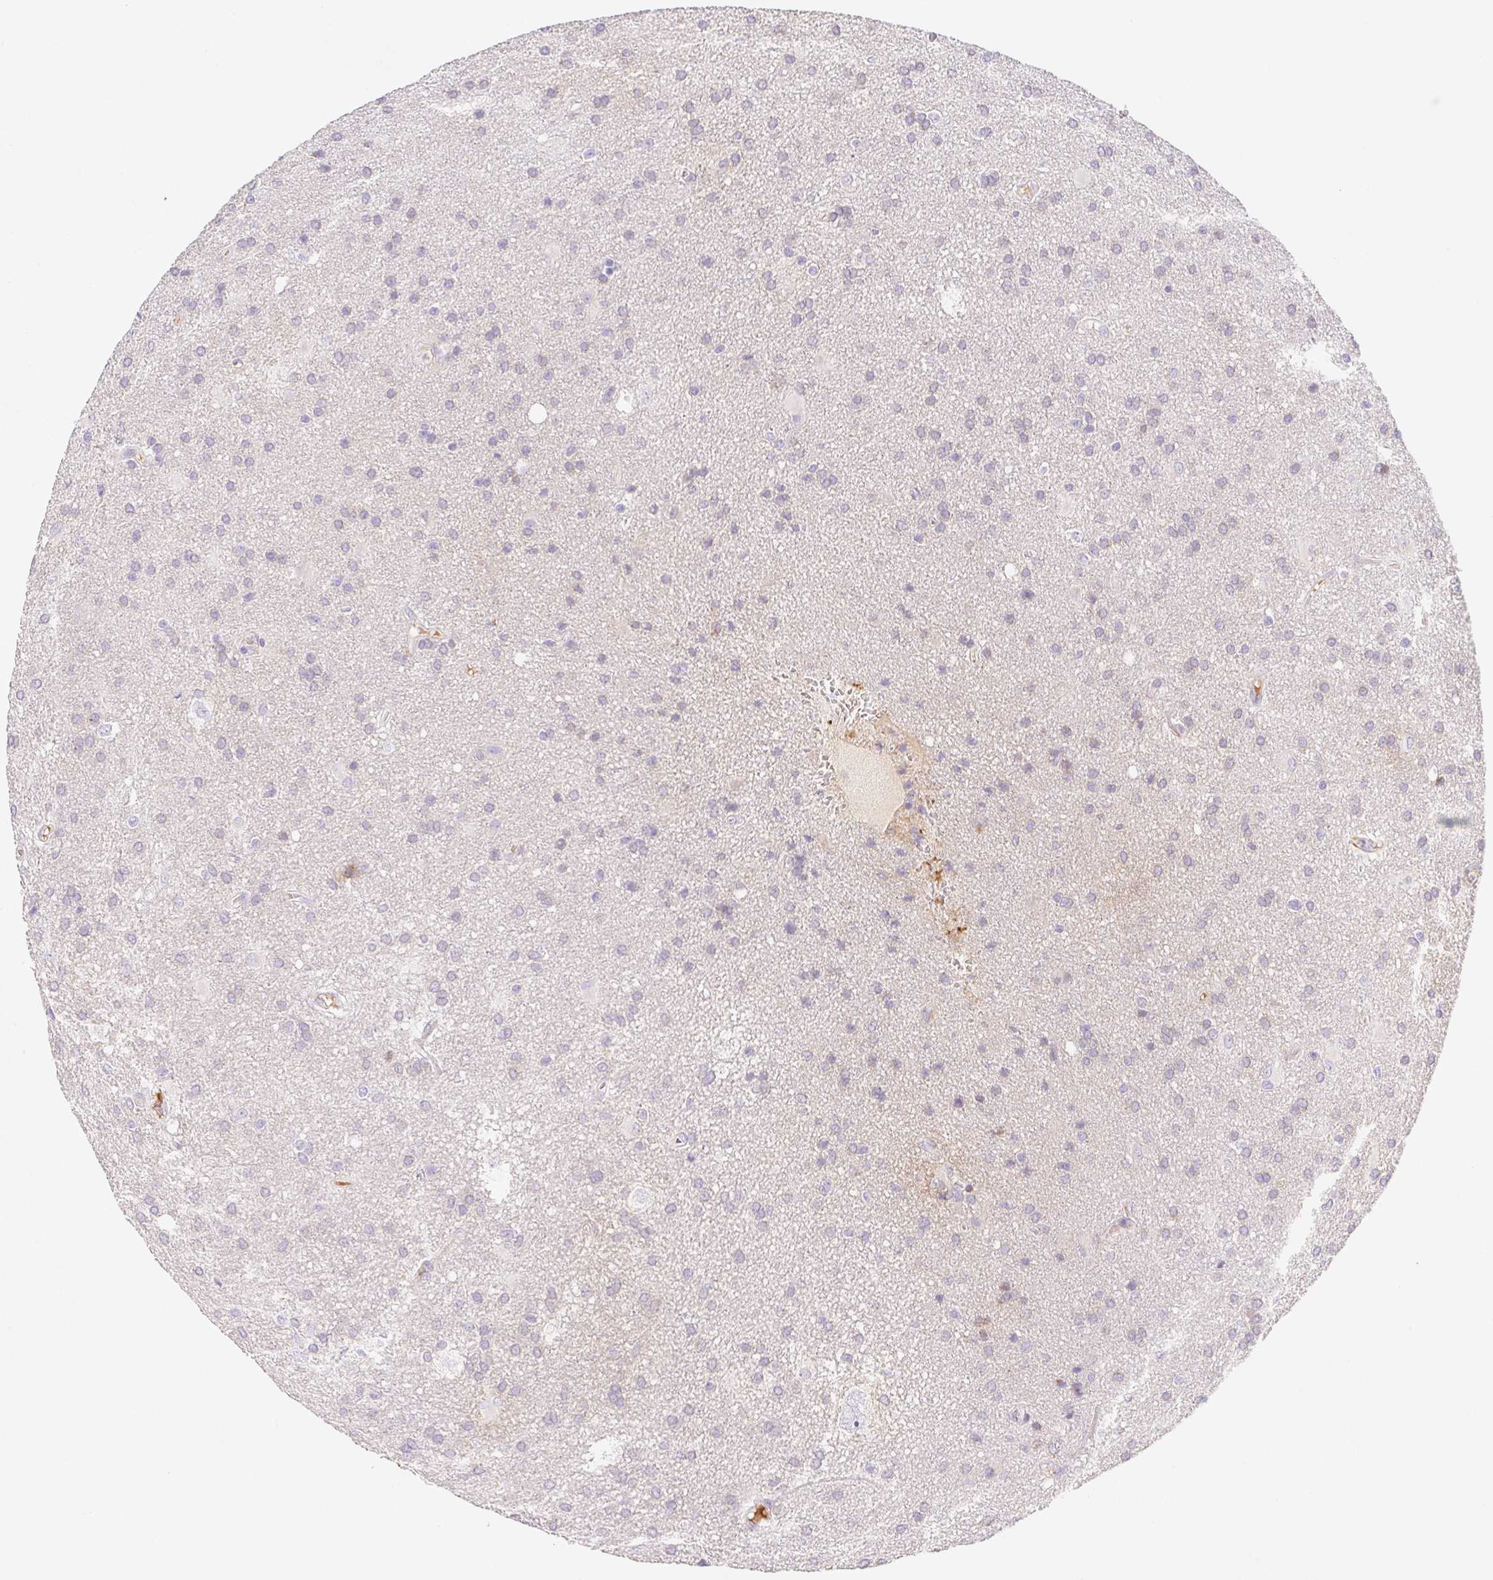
{"staining": {"intensity": "negative", "quantity": "none", "location": "none"}, "tissue": "glioma", "cell_type": "Tumor cells", "image_type": "cancer", "snomed": [{"axis": "morphology", "description": "Glioma, malignant, Low grade"}, {"axis": "topography", "description": "Brain"}], "caption": "IHC image of neoplastic tissue: human glioma stained with DAB shows no significant protein positivity in tumor cells.", "gene": "ITIH2", "patient": {"sex": "male", "age": 66}}